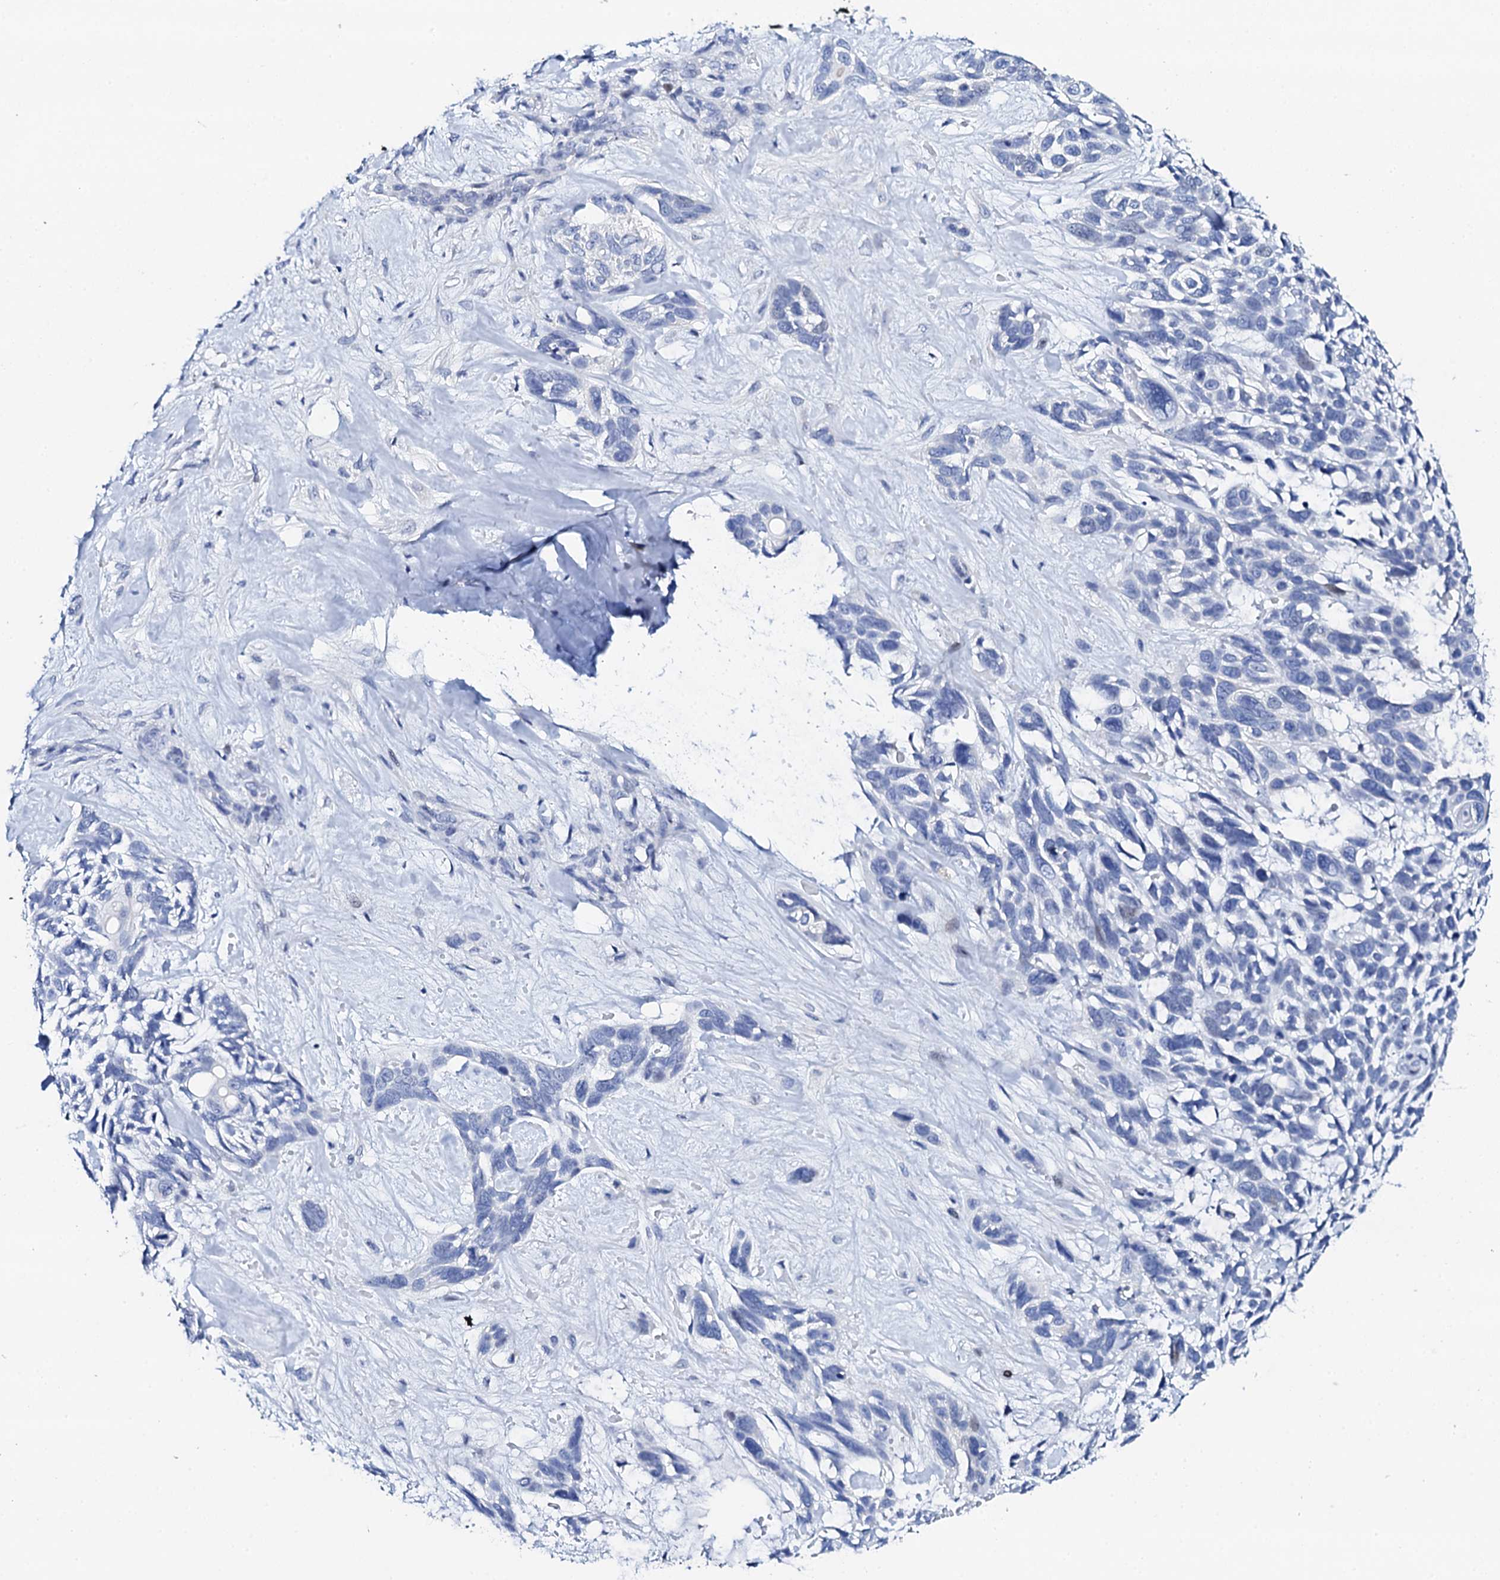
{"staining": {"intensity": "negative", "quantity": "none", "location": "none"}, "tissue": "skin cancer", "cell_type": "Tumor cells", "image_type": "cancer", "snomed": [{"axis": "morphology", "description": "Basal cell carcinoma"}, {"axis": "topography", "description": "Skin"}], "caption": "Tumor cells show no significant expression in skin basal cell carcinoma.", "gene": "NUDT13", "patient": {"sex": "male", "age": 88}}